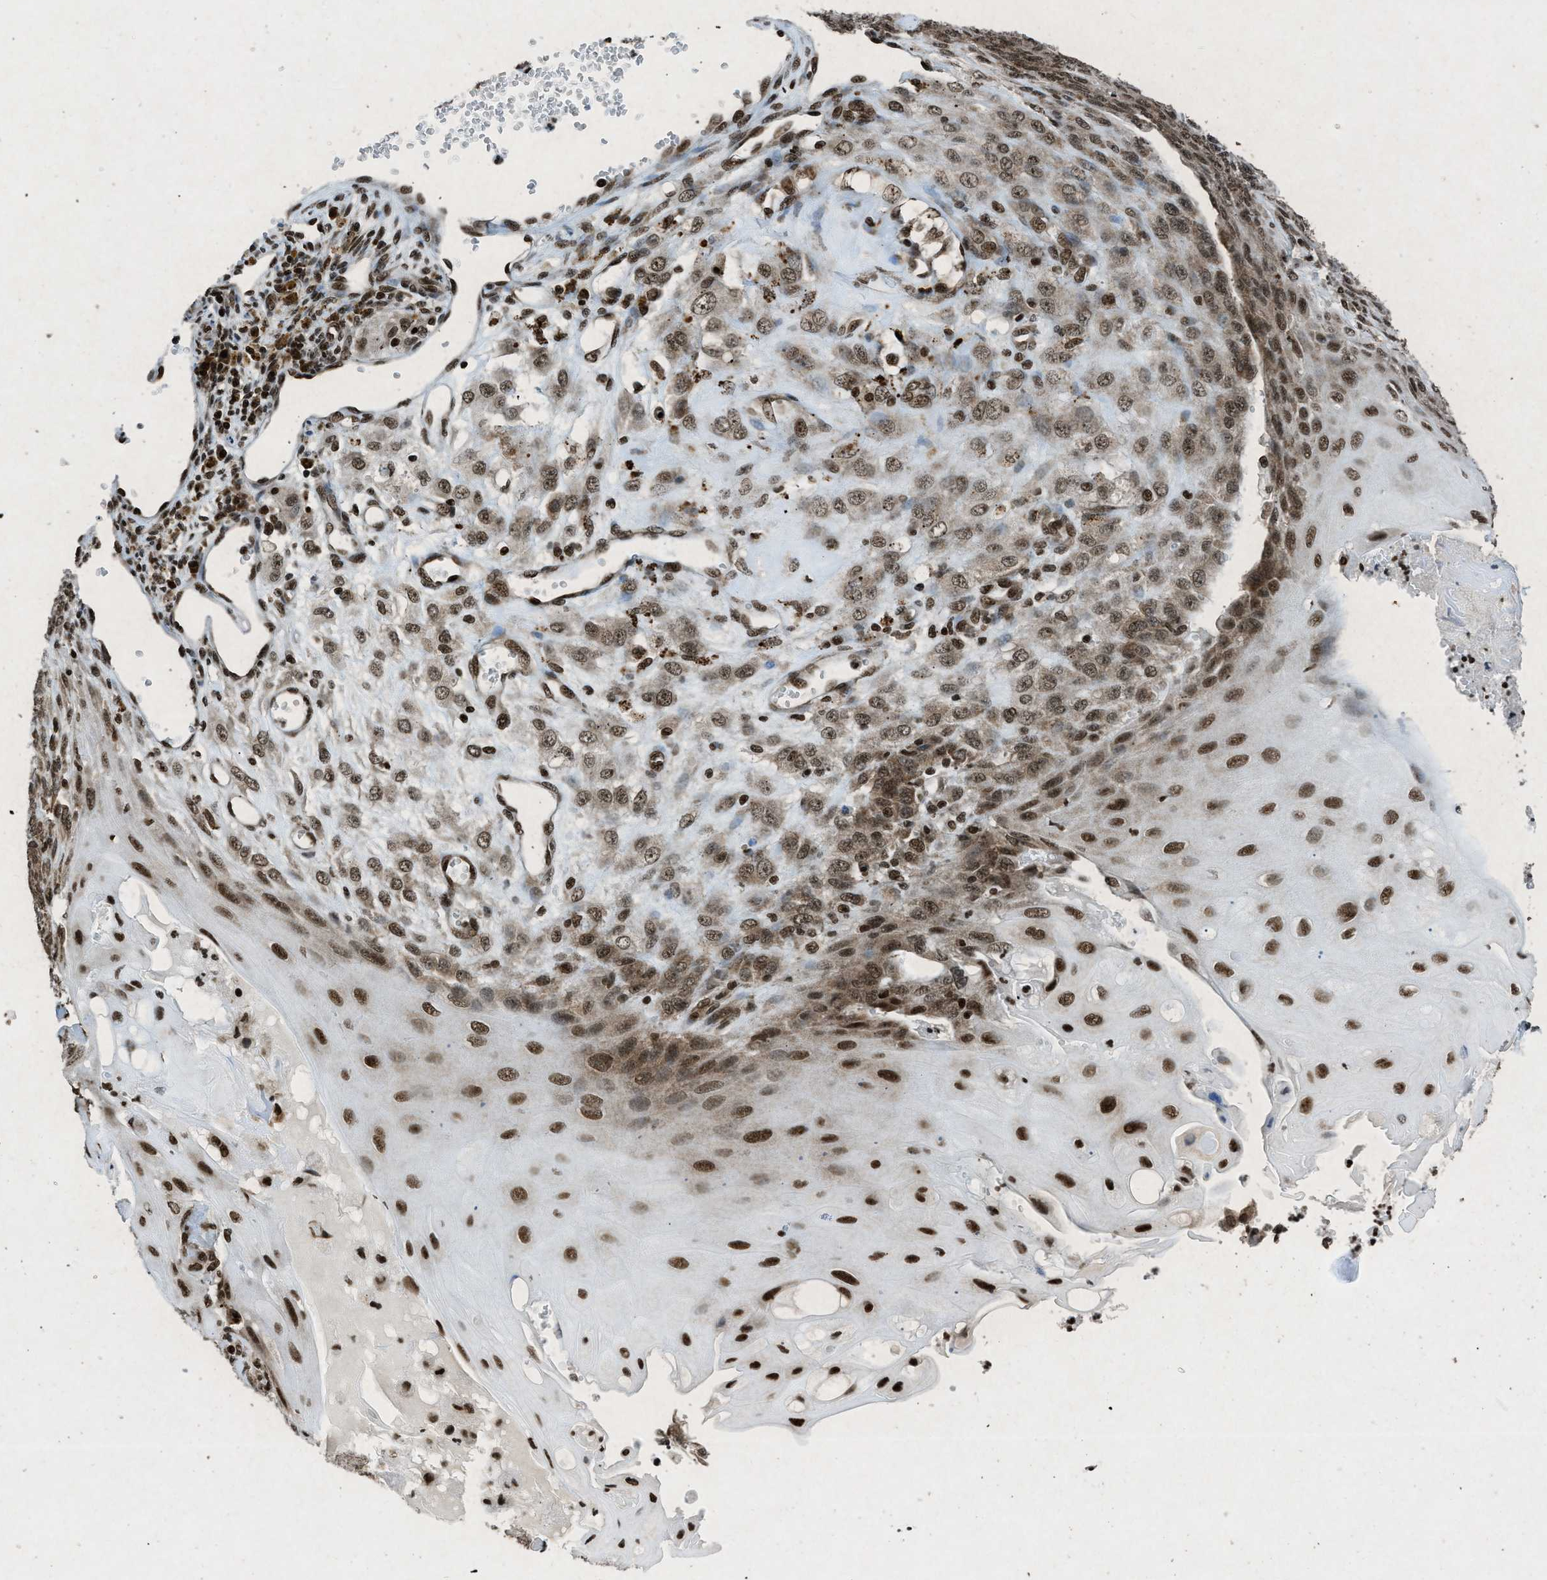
{"staining": {"intensity": "moderate", "quantity": ">75%", "location": "nuclear"}, "tissue": "endometrial cancer", "cell_type": "Tumor cells", "image_type": "cancer", "snomed": [{"axis": "morphology", "description": "Adenocarcinoma, NOS"}, {"axis": "topography", "description": "Endometrium"}], "caption": "Brown immunohistochemical staining in endometrial cancer (adenocarcinoma) displays moderate nuclear positivity in approximately >75% of tumor cells.", "gene": "NXF1", "patient": {"sex": "female", "age": 32}}